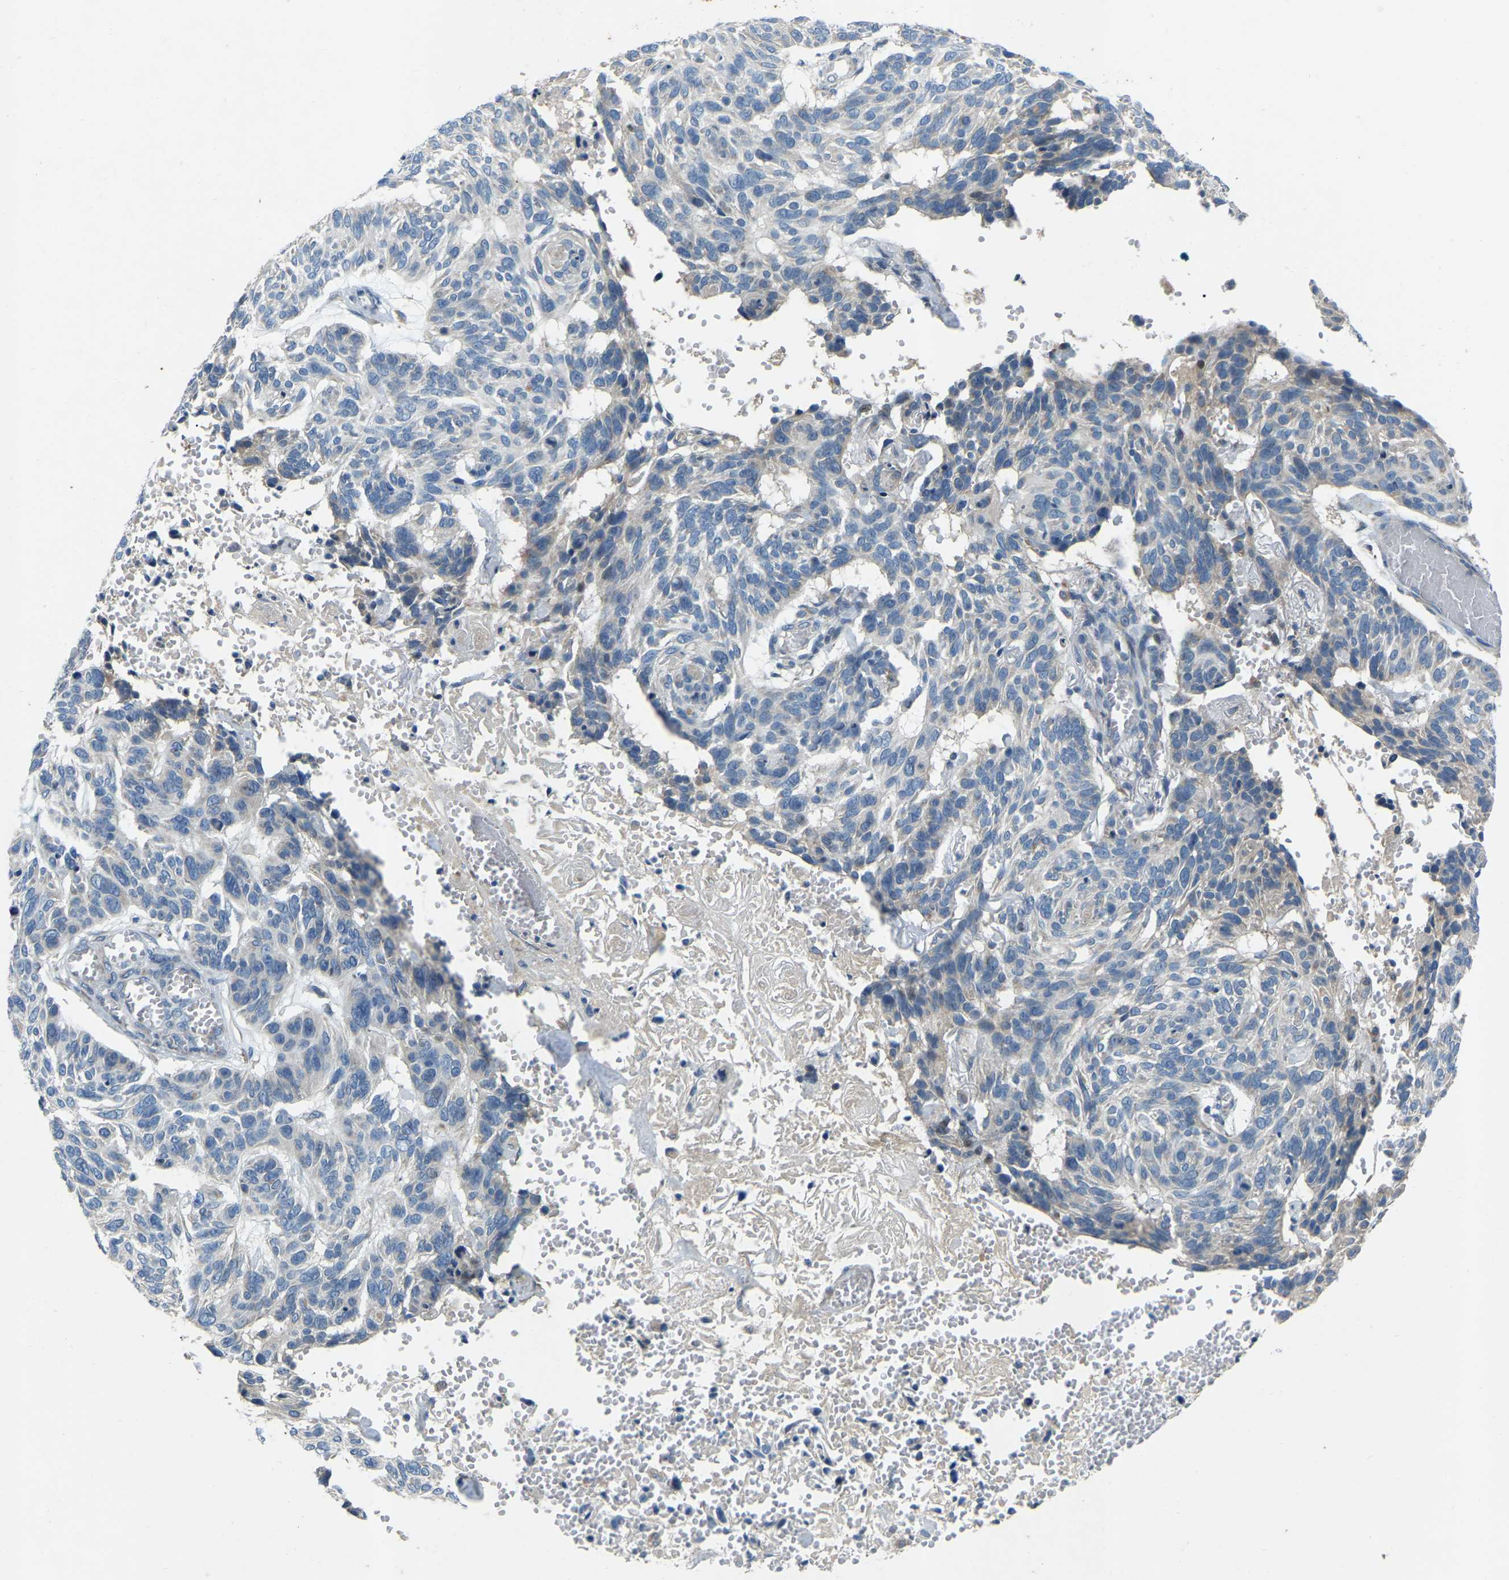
{"staining": {"intensity": "negative", "quantity": "none", "location": "none"}, "tissue": "skin cancer", "cell_type": "Tumor cells", "image_type": "cancer", "snomed": [{"axis": "morphology", "description": "Basal cell carcinoma"}, {"axis": "topography", "description": "Skin"}], "caption": "The photomicrograph demonstrates no significant expression in tumor cells of skin cancer.", "gene": "PARL", "patient": {"sex": "male", "age": 85}}